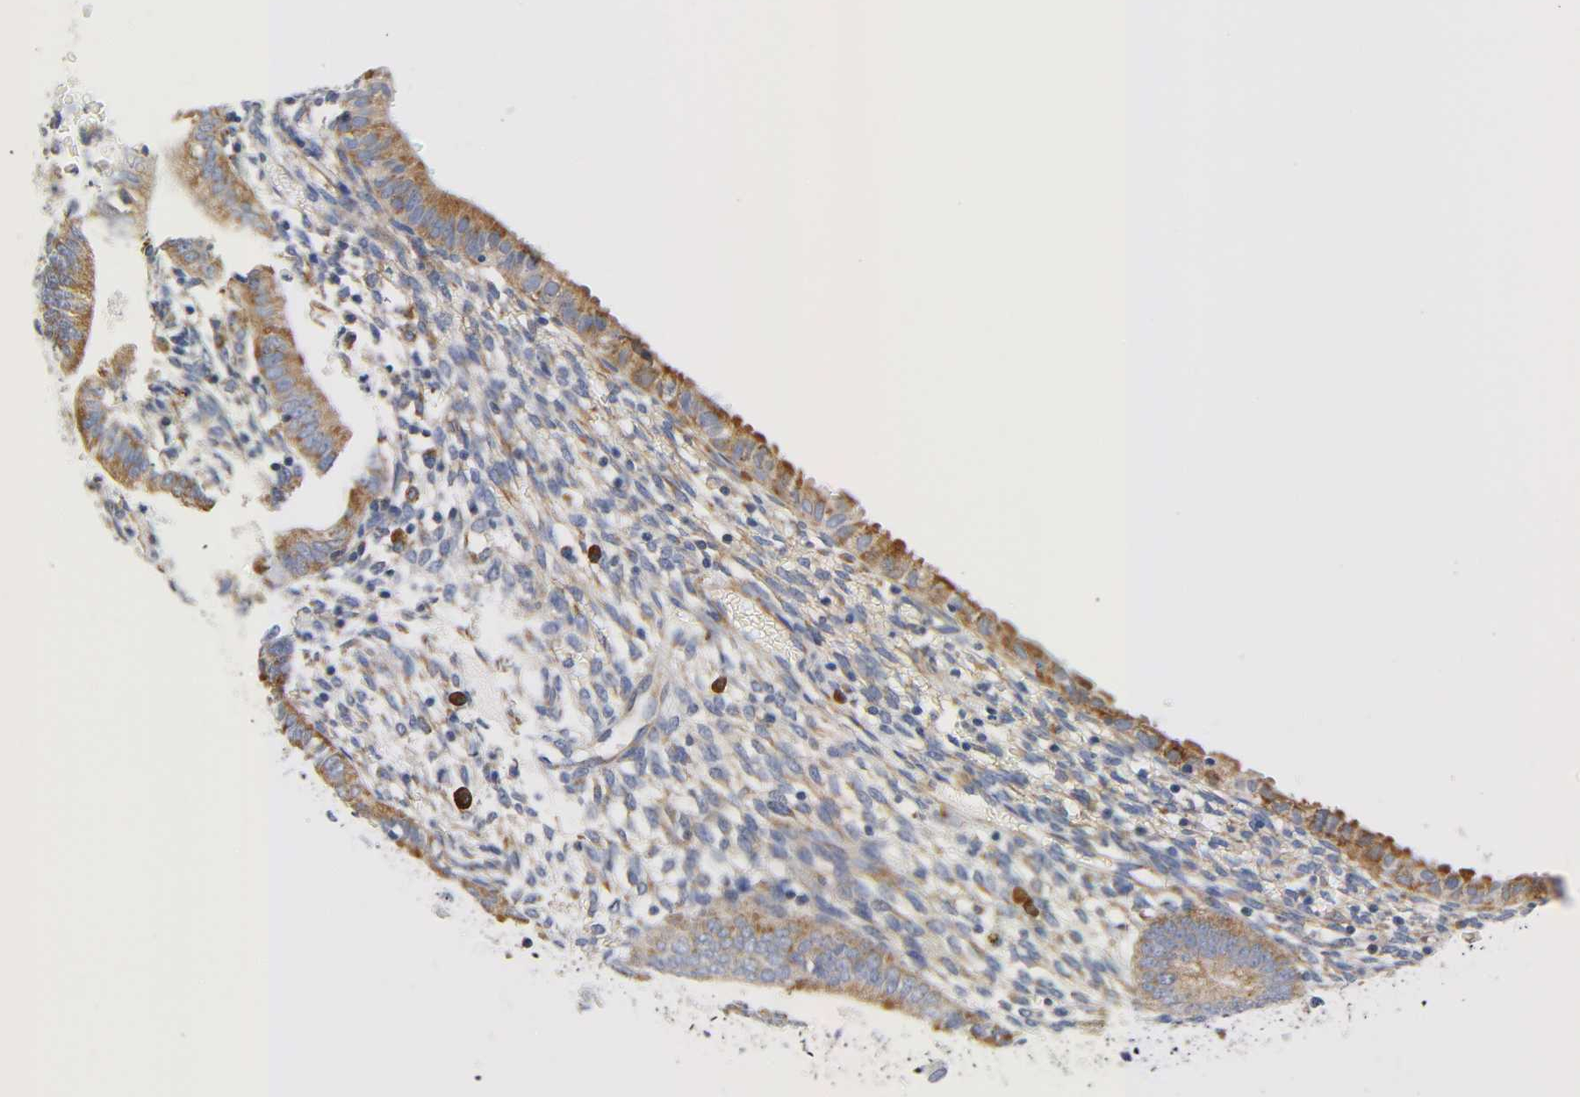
{"staining": {"intensity": "weak", "quantity": ">75%", "location": "cytoplasmic/membranous"}, "tissue": "endometrium", "cell_type": "Cells in endometrial stroma", "image_type": "normal", "snomed": [{"axis": "morphology", "description": "Normal tissue, NOS"}, {"axis": "topography", "description": "Endometrium"}], "caption": "The histopathology image demonstrates immunohistochemical staining of unremarkable endometrium. There is weak cytoplasmic/membranous staining is seen in about >75% of cells in endometrial stroma. Immunohistochemistry stains the protein in brown and the nuclei are stained blue.", "gene": "REL", "patient": {"sex": "female", "age": 61}}